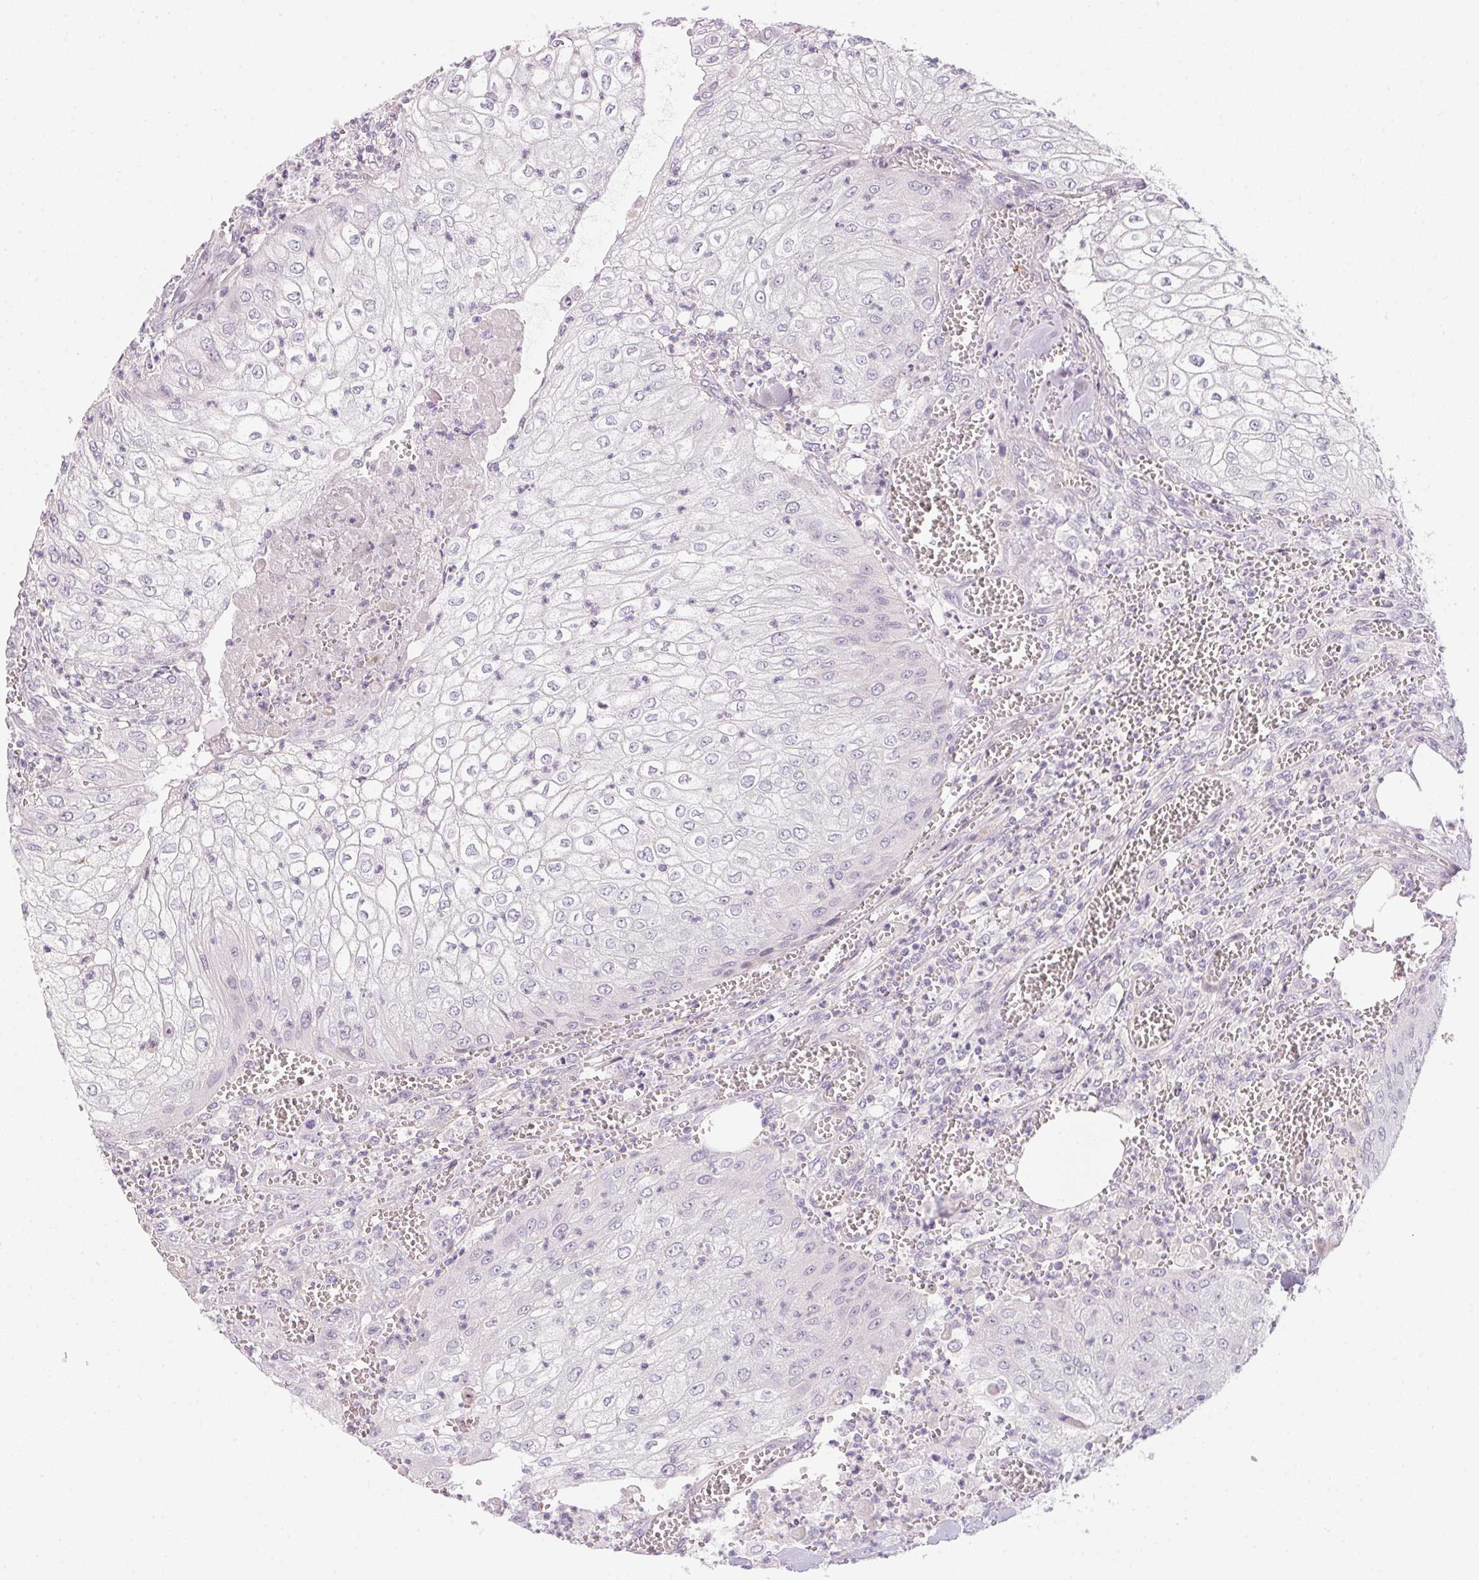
{"staining": {"intensity": "negative", "quantity": "none", "location": "none"}, "tissue": "urothelial cancer", "cell_type": "Tumor cells", "image_type": "cancer", "snomed": [{"axis": "morphology", "description": "Urothelial carcinoma, High grade"}, {"axis": "topography", "description": "Urinary bladder"}], "caption": "Tumor cells show no significant protein staining in urothelial cancer. (Brightfield microscopy of DAB (3,3'-diaminobenzidine) immunohistochemistry at high magnification).", "gene": "GDAP1L1", "patient": {"sex": "male", "age": 62}}